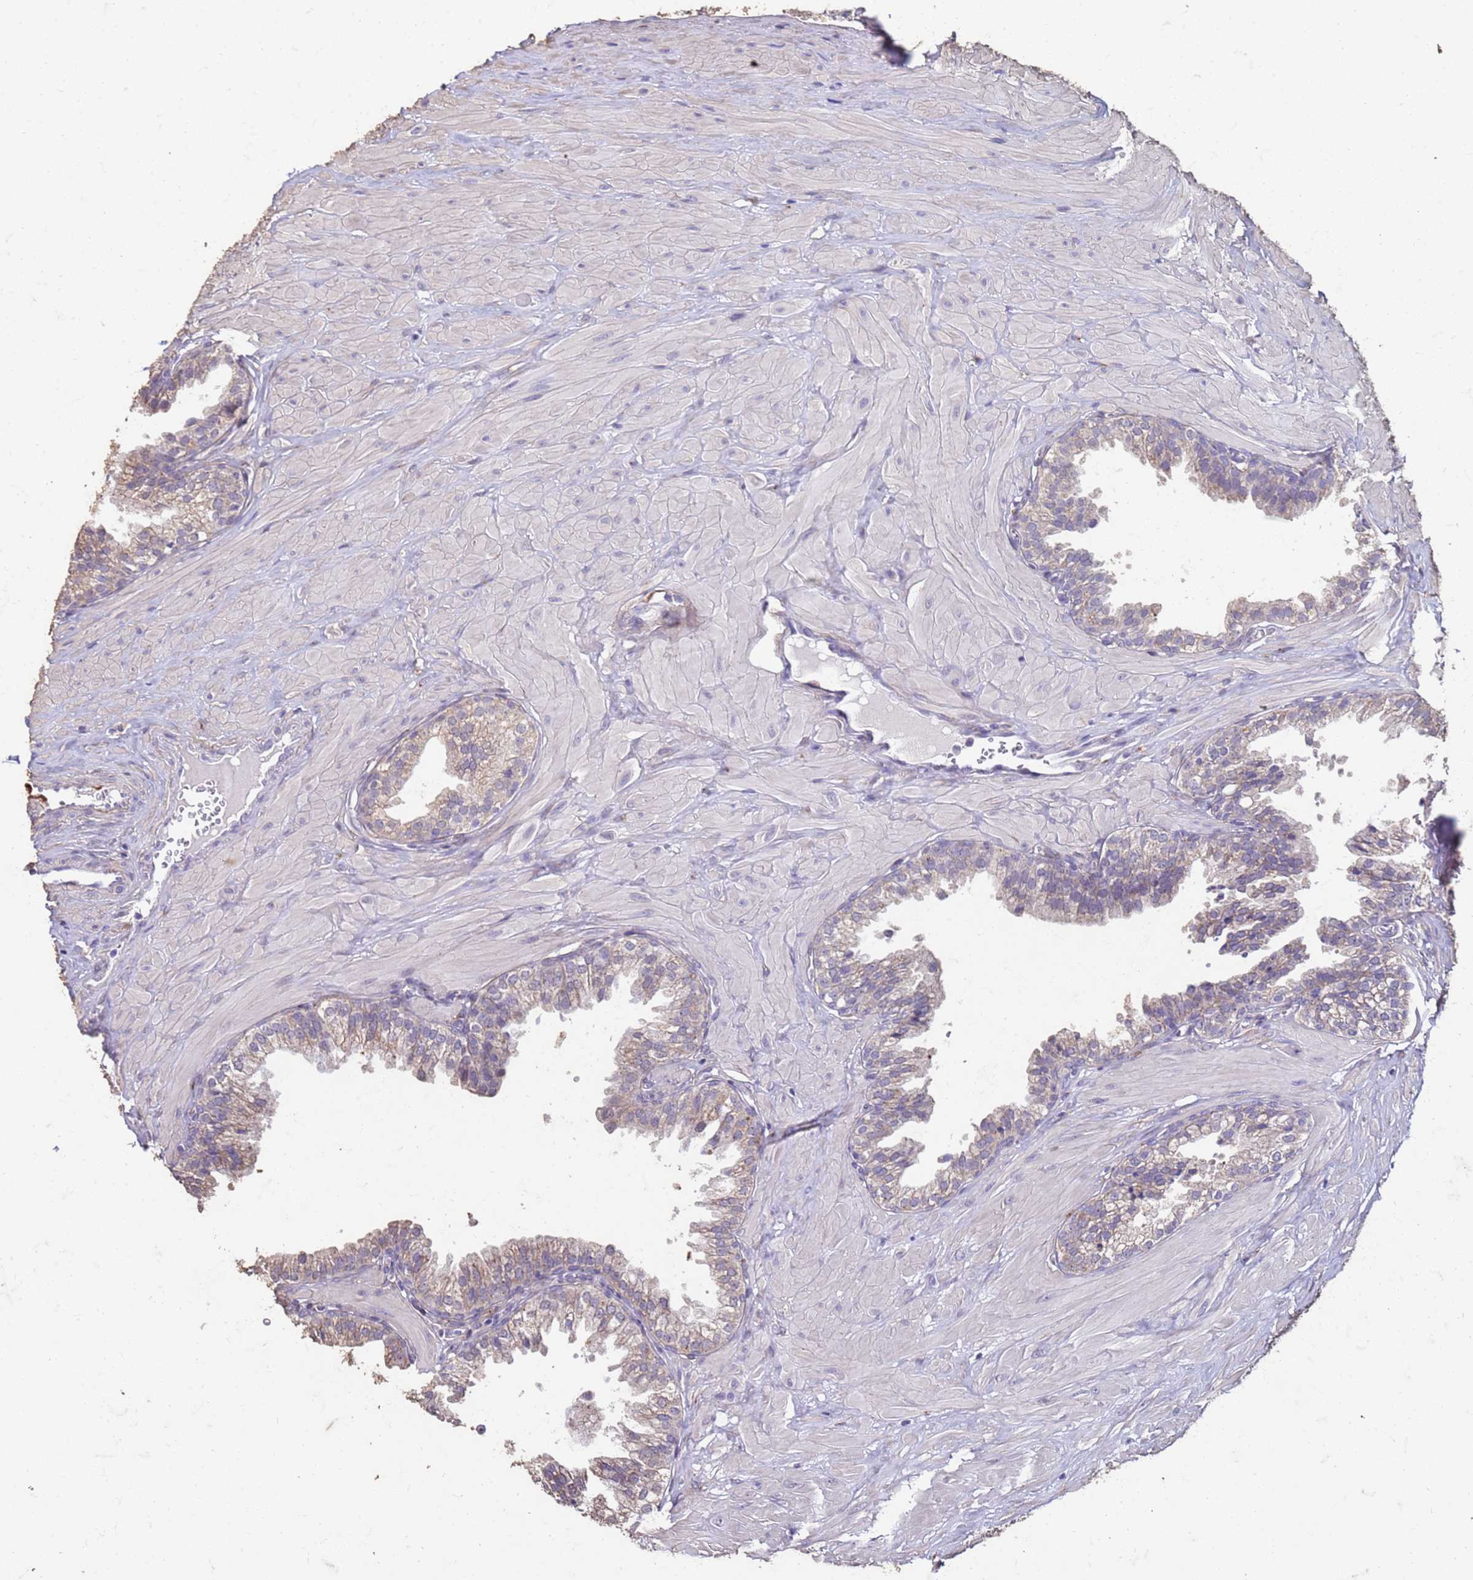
{"staining": {"intensity": "moderate", "quantity": "<25%", "location": "cytoplasmic/membranous"}, "tissue": "prostate", "cell_type": "Glandular cells", "image_type": "normal", "snomed": [{"axis": "morphology", "description": "Normal tissue, NOS"}, {"axis": "topography", "description": "Prostate"}, {"axis": "topography", "description": "Peripheral nerve tissue"}], "caption": "Immunohistochemical staining of unremarkable prostate reveals low levels of moderate cytoplasmic/membranous staining in approximately <25% of glandular cells.", "gene": "SLC25A15", "patient": {"sex": "male", "age": 55}}